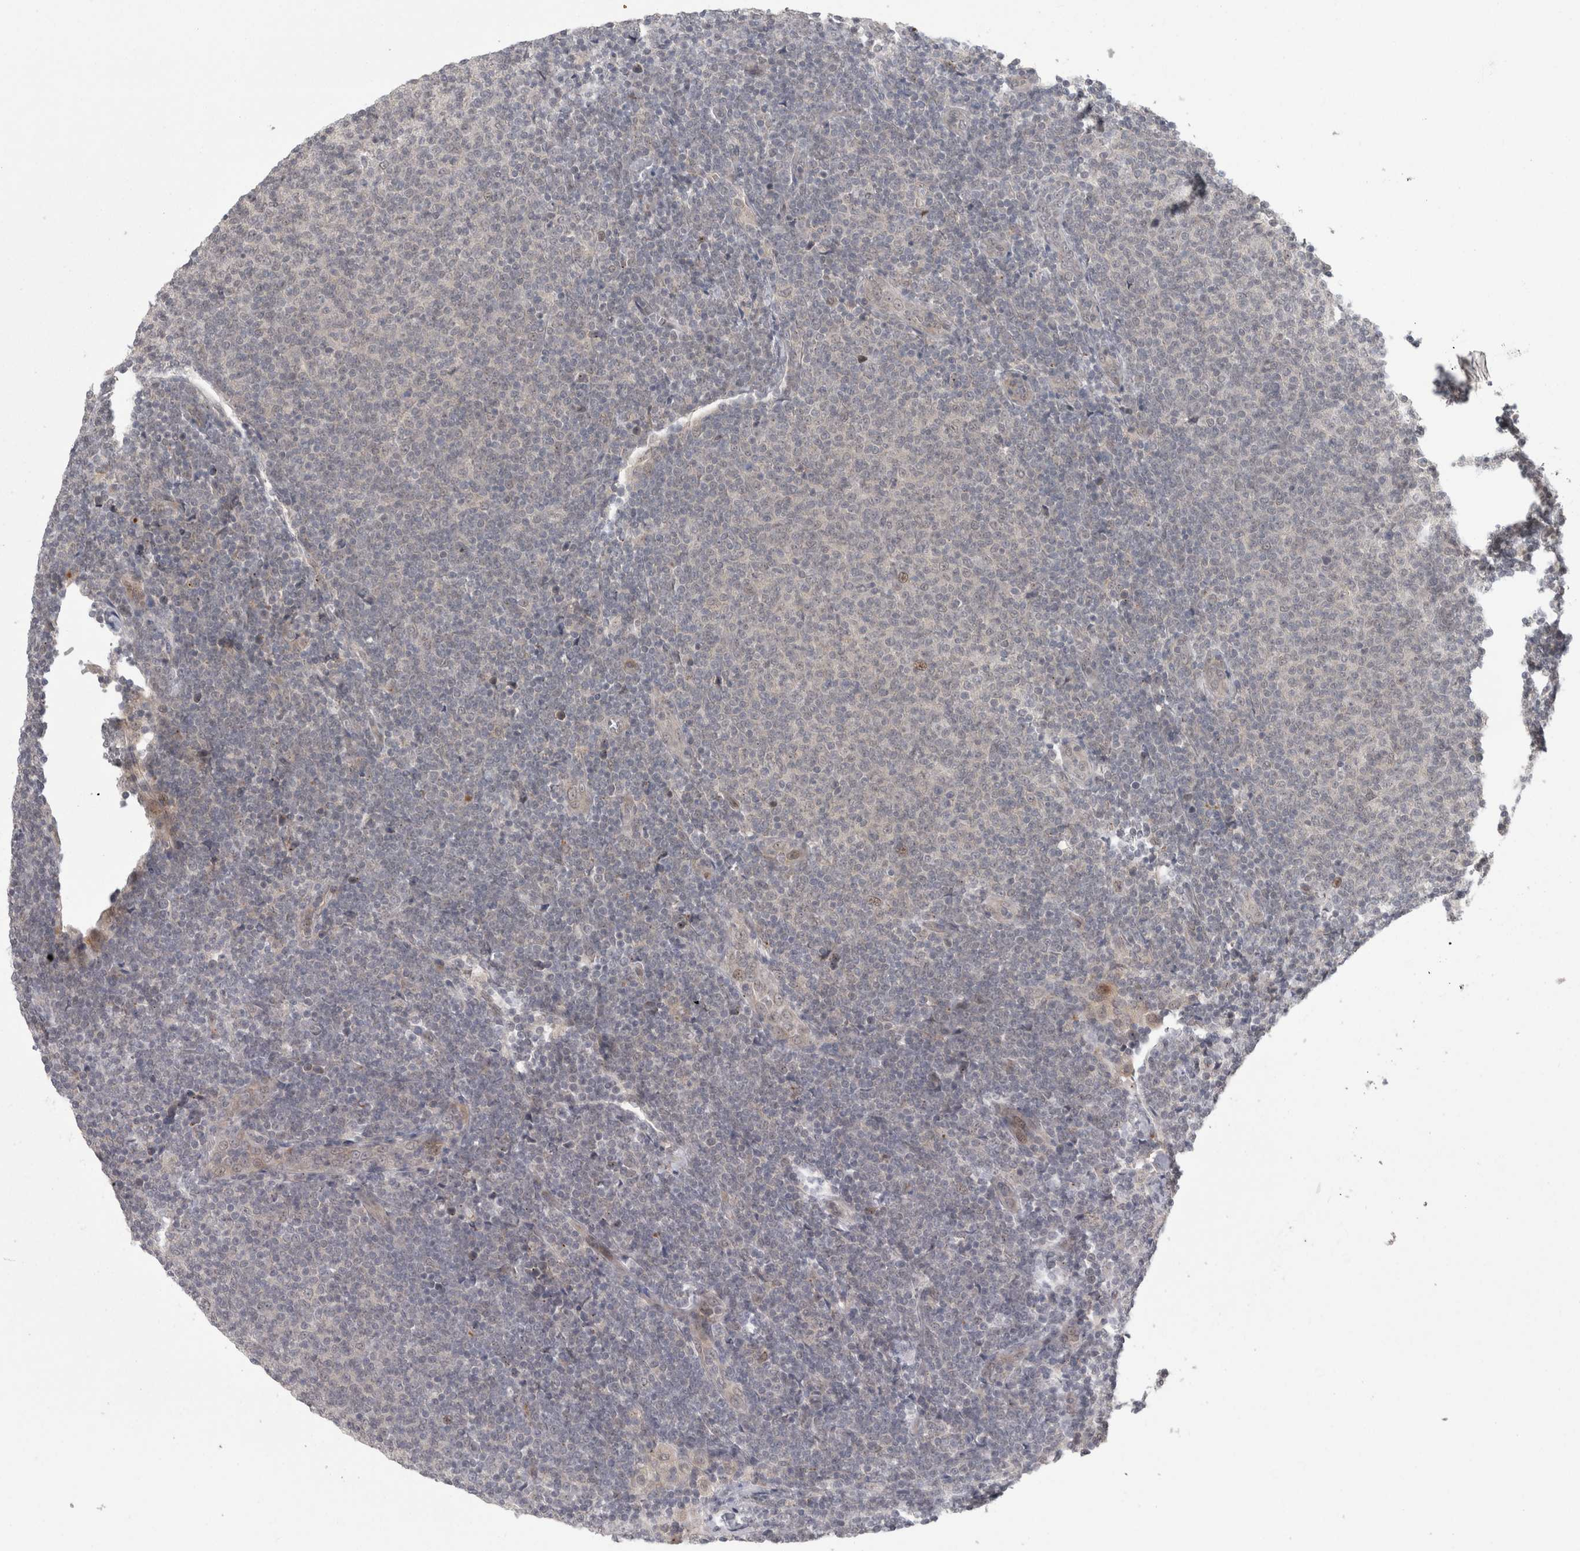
{"staining": {"intensity": "negative", "quantity": "none", "location": "none"}, "tissue": "lymphoma", "cell_type": "Tumor cells", "image_type": "cancer", "snomed": [{"axis": "morphology", "description": "Malignant lymphoma, non-Hodgkin's type, Low grade"}, {"axis": "topography", "description": "Lymph node"}], "caption": "Tumor cells are negative for protein expression in human lymphoma.", "gene": "MTBP", "patient": {"sex": "male", "age": 66}}